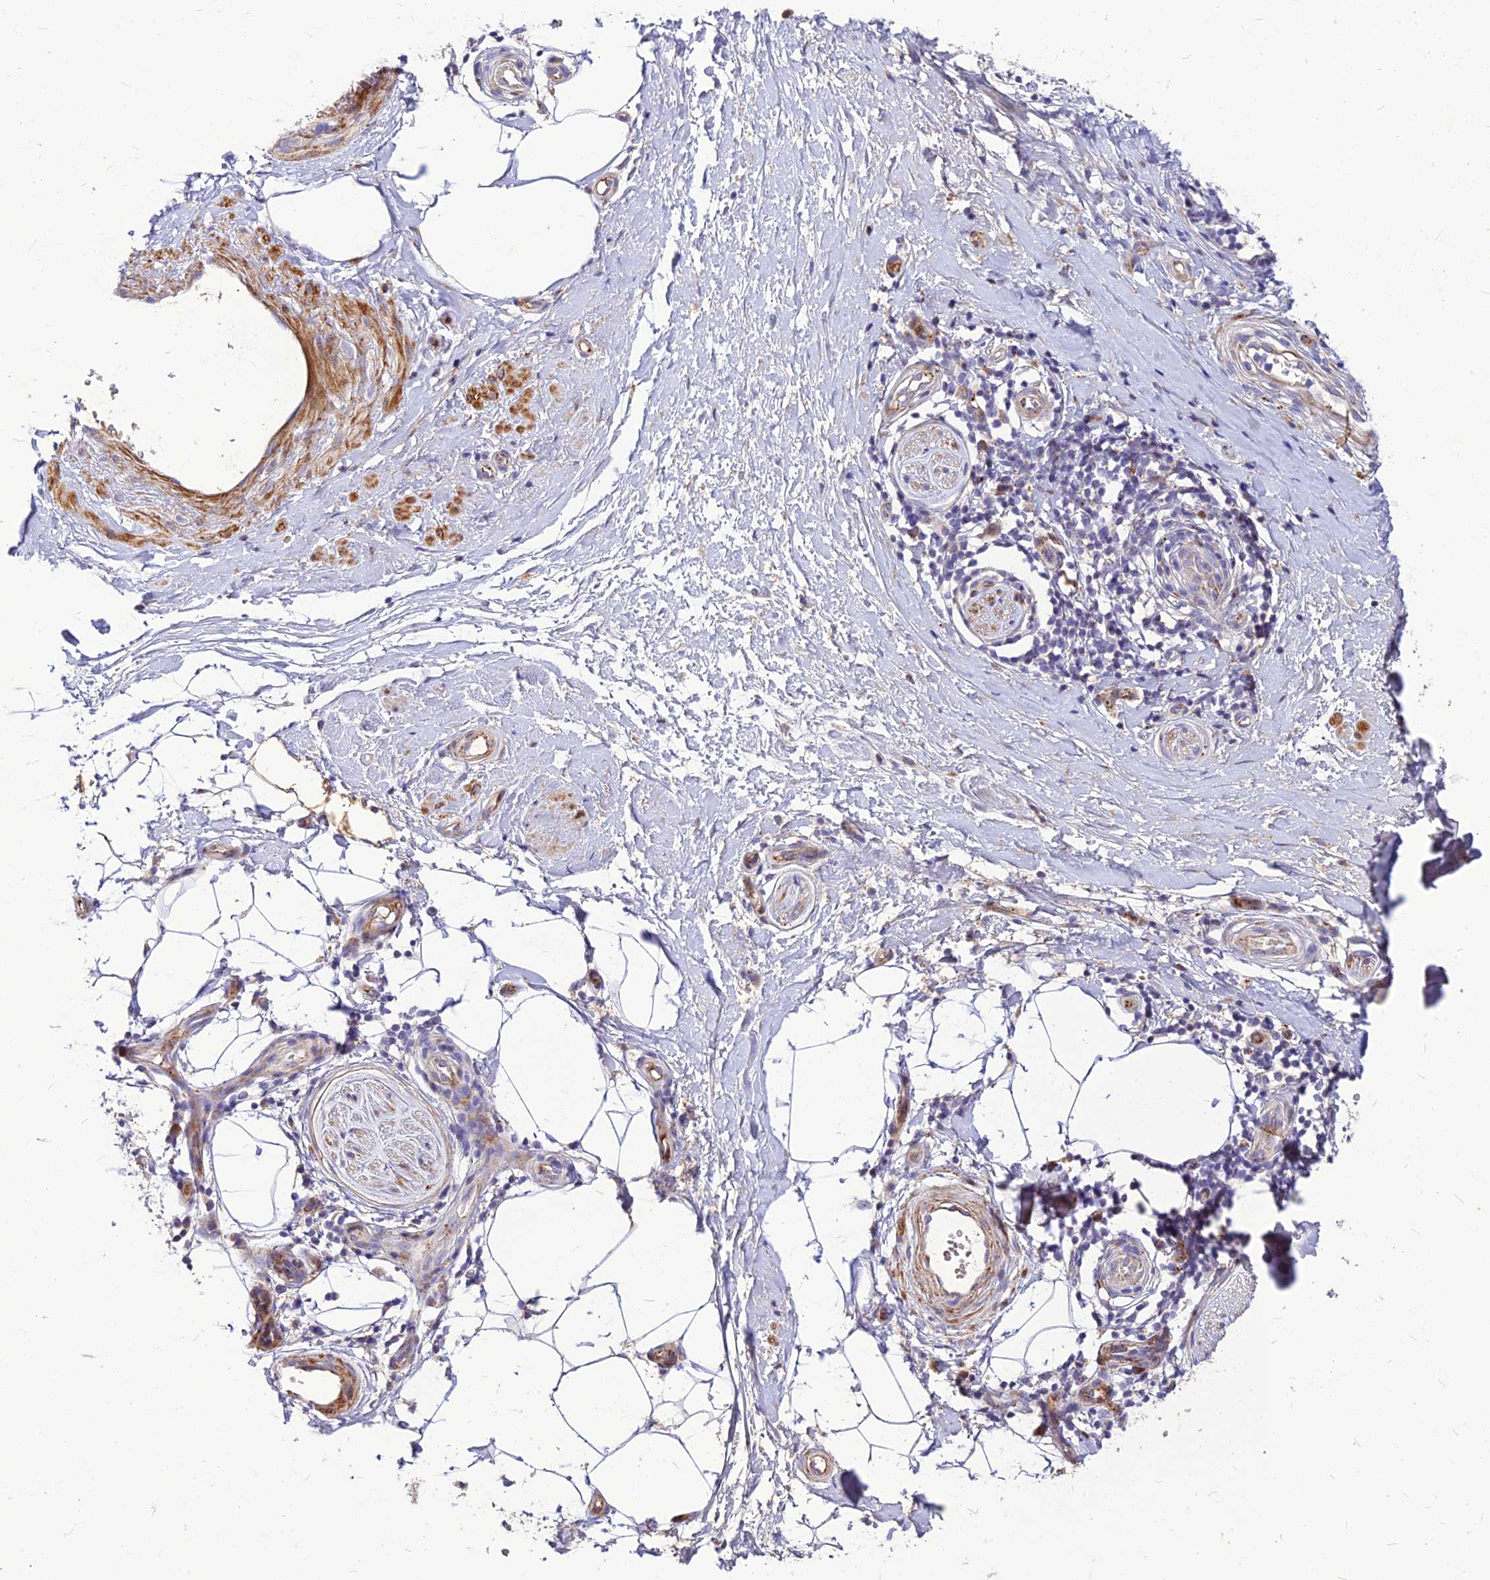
{"staining": {"intensity": "negative", "quantity": "none", "location": "none"}, "tissue": "adipose tissue", "cell_type": "Adipocytes", "image_type": "normal", "snomed": [{"axis": "morphology", "description": "Normal tissue, NOS"}, {"axis": "topography", "description": "Soft tissue"}, {"axis": "topography", "description": "Adipose tissue"}, {"axis": "topography", "description": "Vascular tissue"}, {"axis": "topography", "description": "Peripheral nerve tissue"}], "caption": "Immunohistochemistry (IHC) of unremarkable human adipose tissue demonstrates no staining in adipocytes.", "gene": "RIMOC1", "patient": {"sex": "male", "age": 74}}